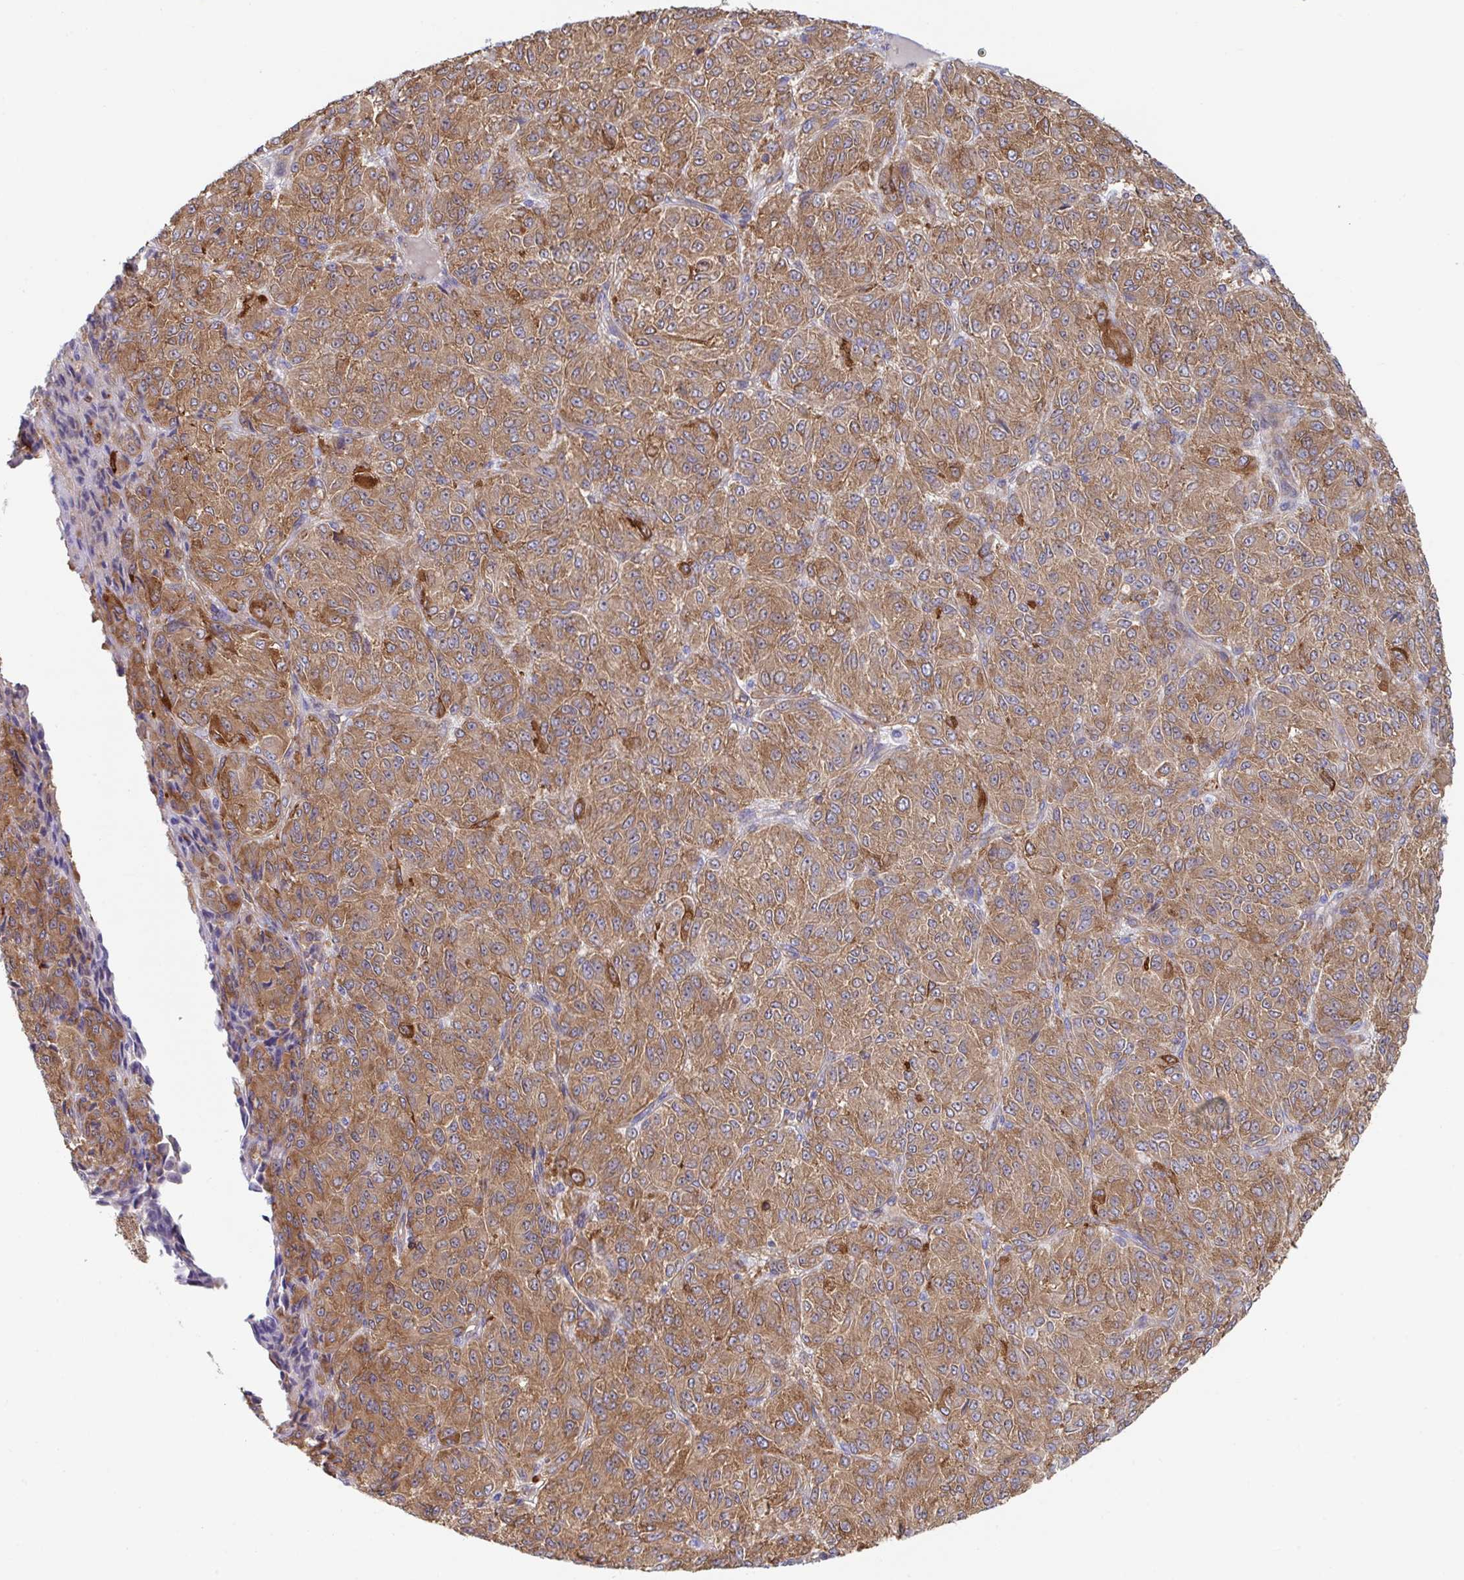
{"staining": {"intensity": "moderate", "quantity": ">75%", "location": "cytoplasmic/membranous"}, "tissue": "melanoma", "cell_type": "Tumor cells", "image_type": "cancer", "snomed": [{"axis": "morphology", "description": "Malignant melanoma, Metastatic site"}, {"axis": "topography", "description": "Brain"}], "caption": "DAB immunohistochemical staining of human melanoma displays moderate cytoplasmic/membranous protein staining in approximately >75% of tumor cells.", "gene": "WNK1", "patient": {"sex": "female", "age": 56}}